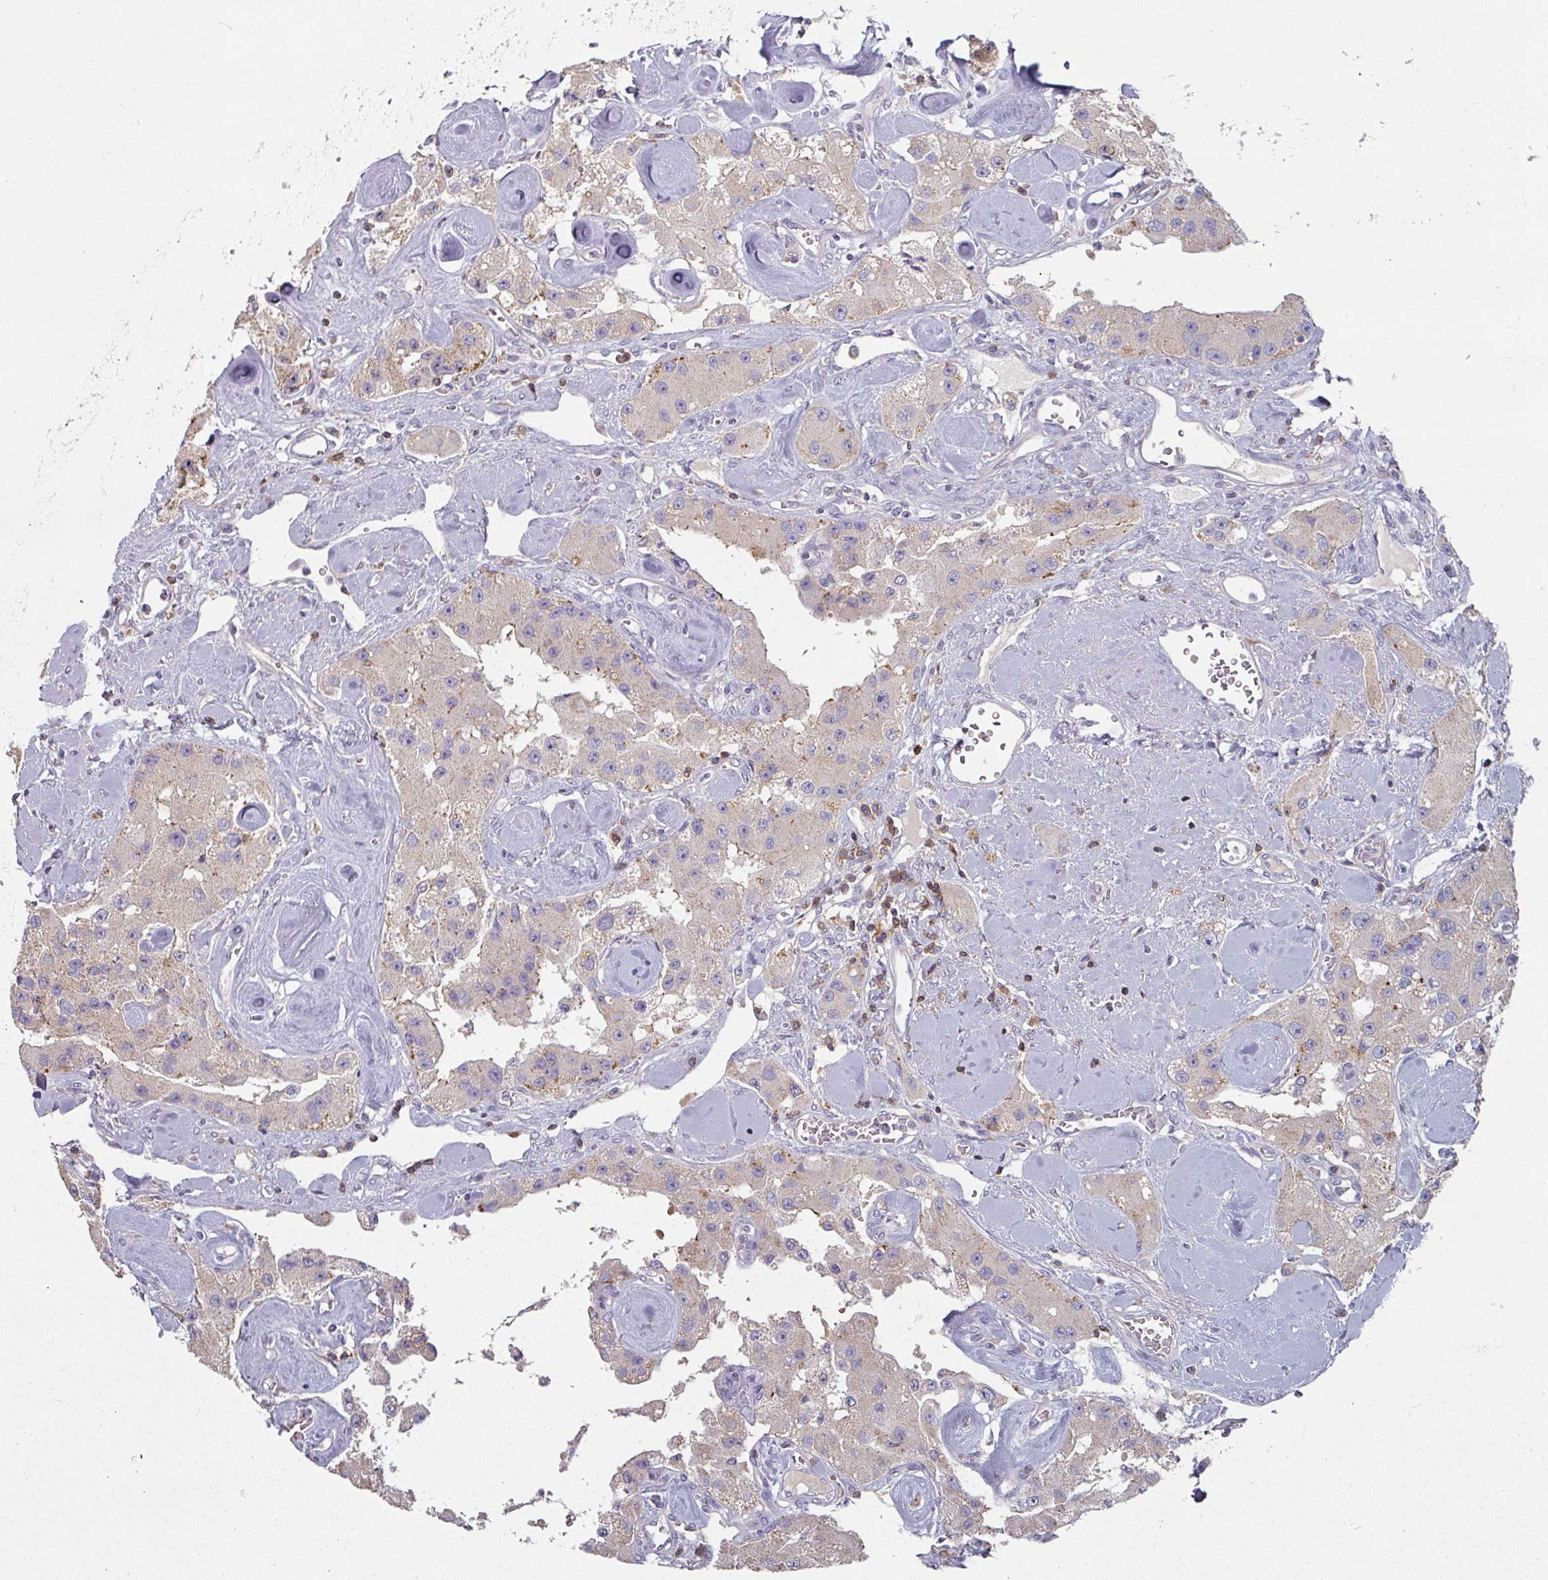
{"staining": {"intensity": "weak", "quantity": "<25%", "location": "cytoplasmic/membranous"}, "tissue": "carcinoid", "cell_type": "Tumor cells", "image_type": "cancer", "snomed": [{"axis": "morphology", "description": "Carcinoid, malignant, NOS"}, {"axis": "topography", "description": "Pancreas"}], "caption": "IHC histopathology image of human carcinoid stained for a protein (brown), which shows no expression in tumor cells. Nuclei are stained in blue.", "gene": "CD3G", "patient": {"sex": "male", "age": 41}}